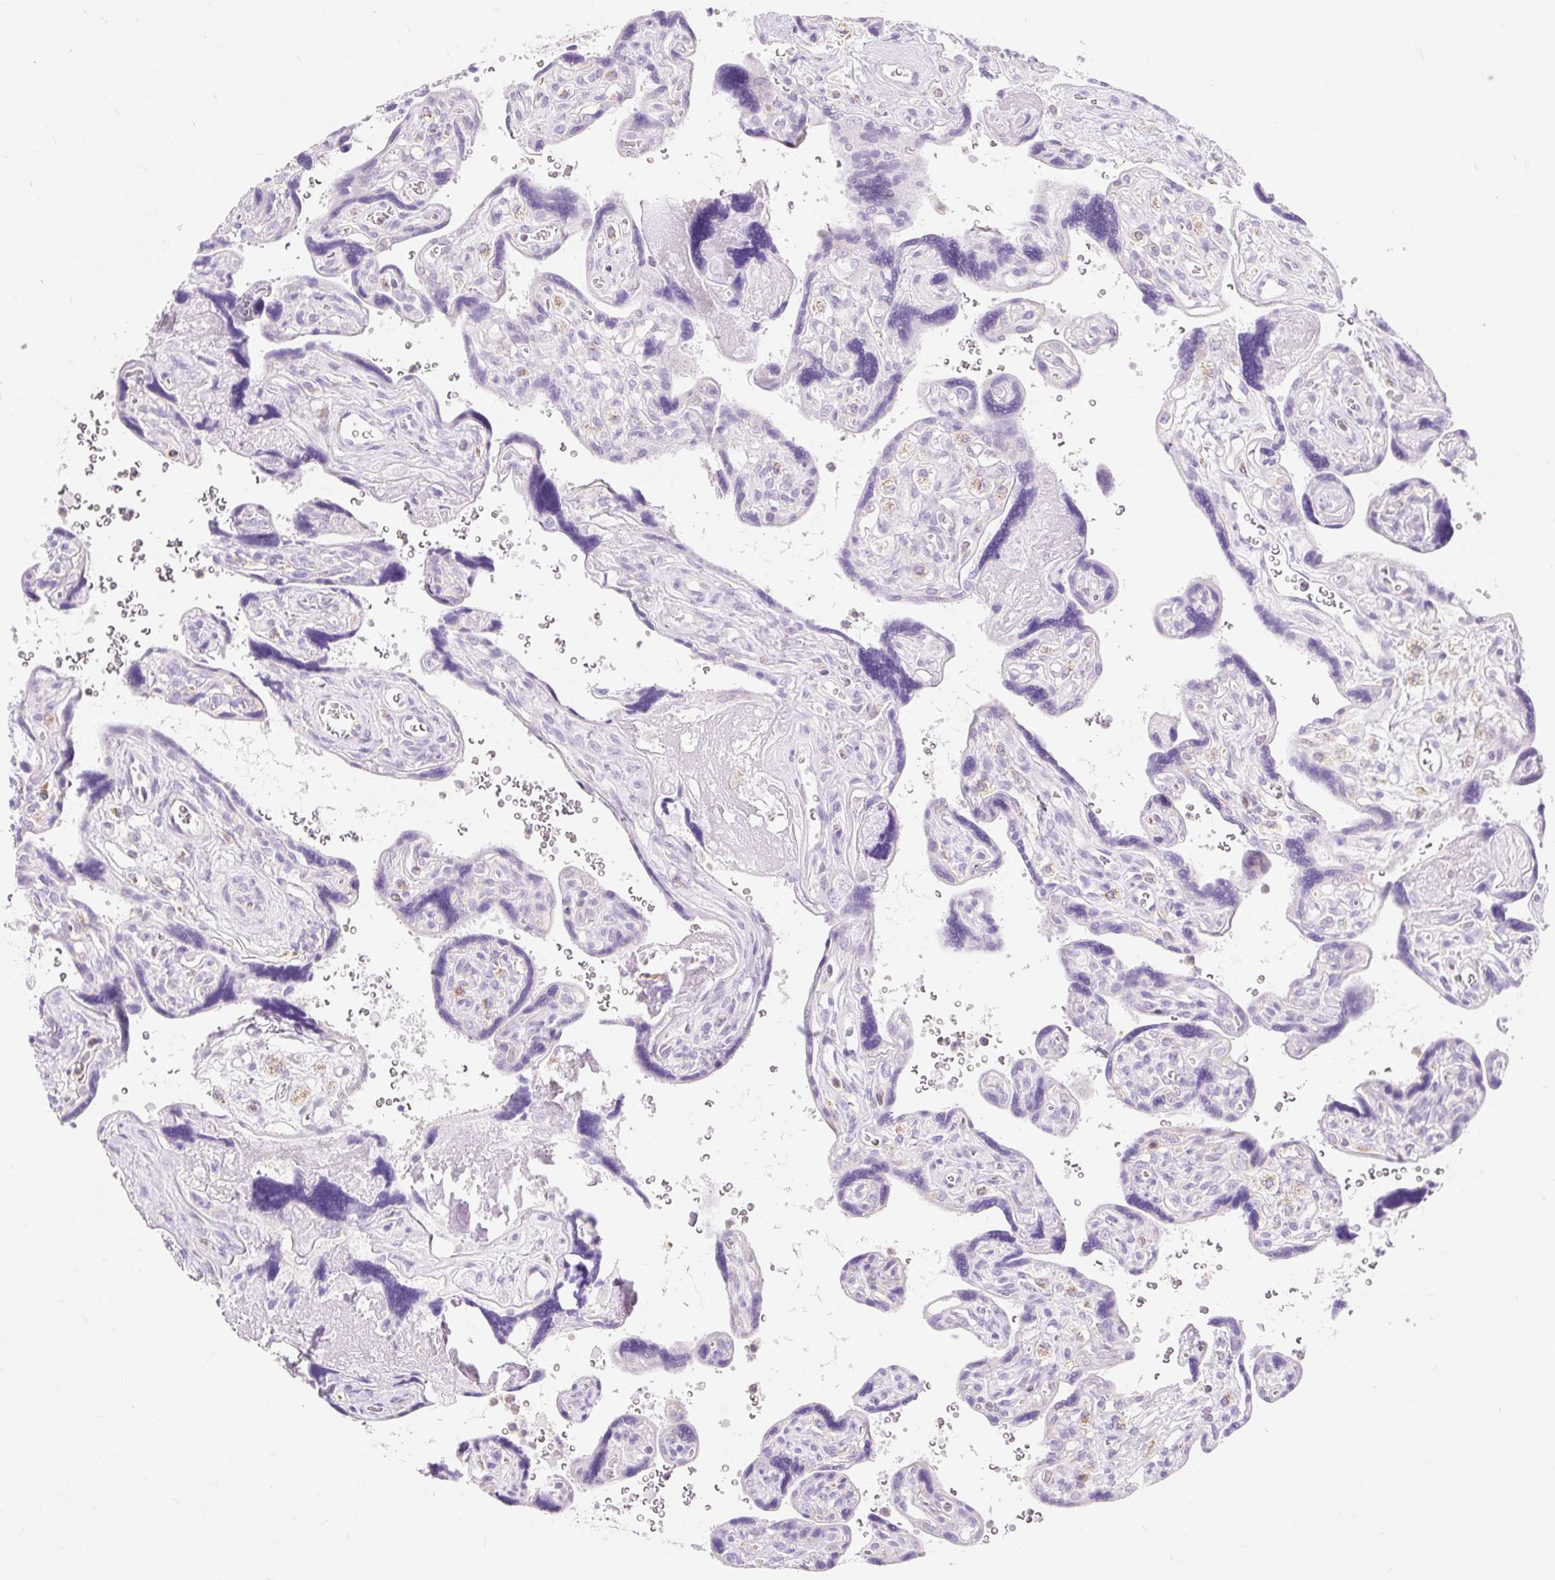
{"staining": {"intensity": "negative", "quantity": "none", "location": "none"}, "tissue": "placenta", "cell_type": "Decidual cells", "image_type": "normal", "snomed": [{"axis": "morphology", "description": "Normal tissue, NOS"}, {"axis": "topography", "description": "Placenta"}], "caption": "Human placenta stained for a protein using immunohistochemistry demonstrates no expression in decidual cells.", "gene": "DHX35", "patient": {"sex": "female", "age": 39}}